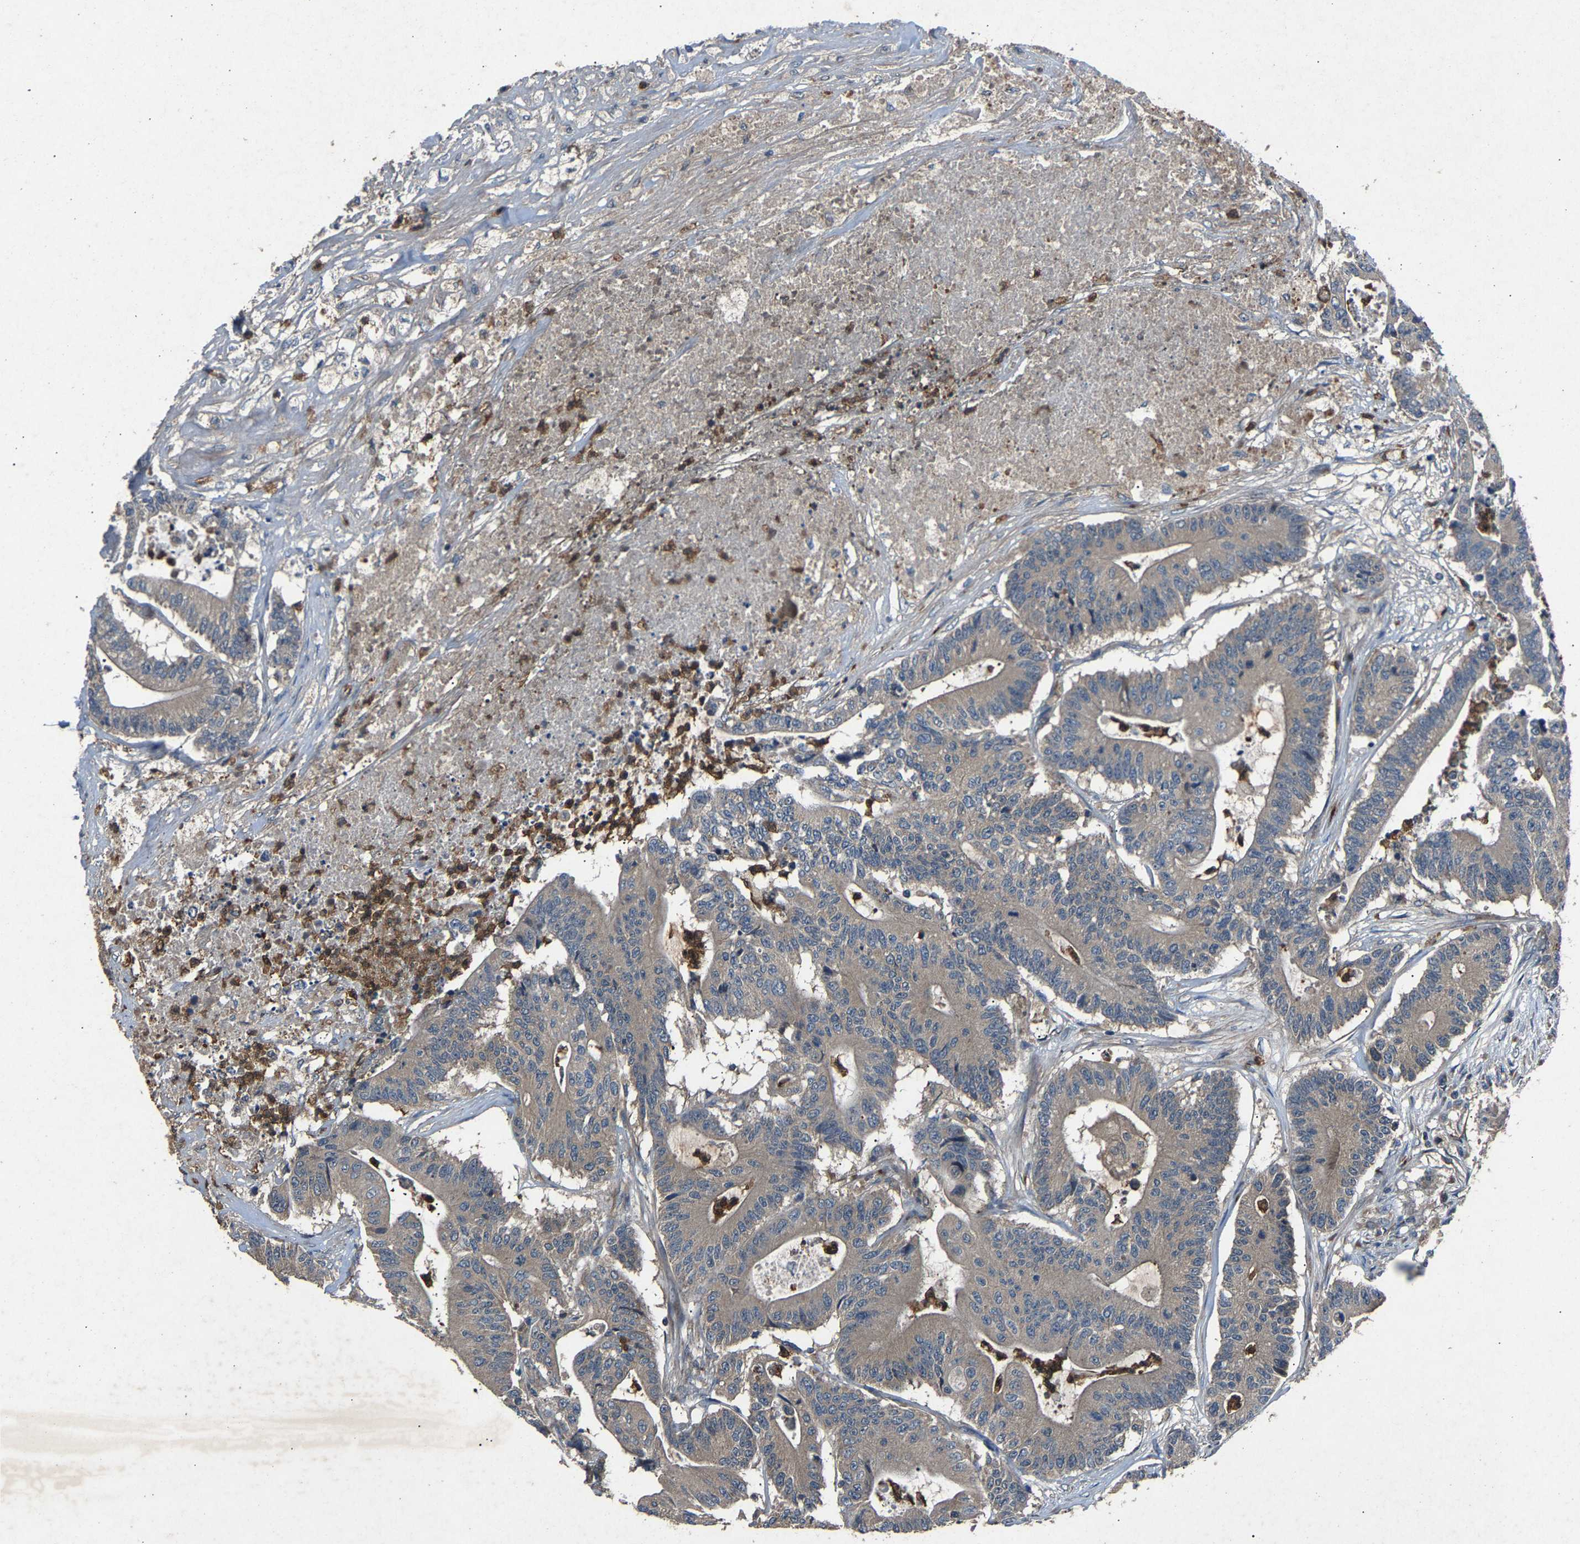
{"staining": {"intensity": "negative", "quantity": "none", "location": "none"}, "tissue": "colorectal cancer", "cell_type": "Tumor cells", "image_type": "cancer", "snomed": [{"axis": "morphology", "description": "Adenocarcinoma, NOS"}, {"axis": "topography", "description": "Colon"}], "caption": "Colorectal cancer was stained to show a protein in brown. There is no significant expression in tumor cells.", "gene": "PPID", "patient": {"sex": "female", "age": 84}}